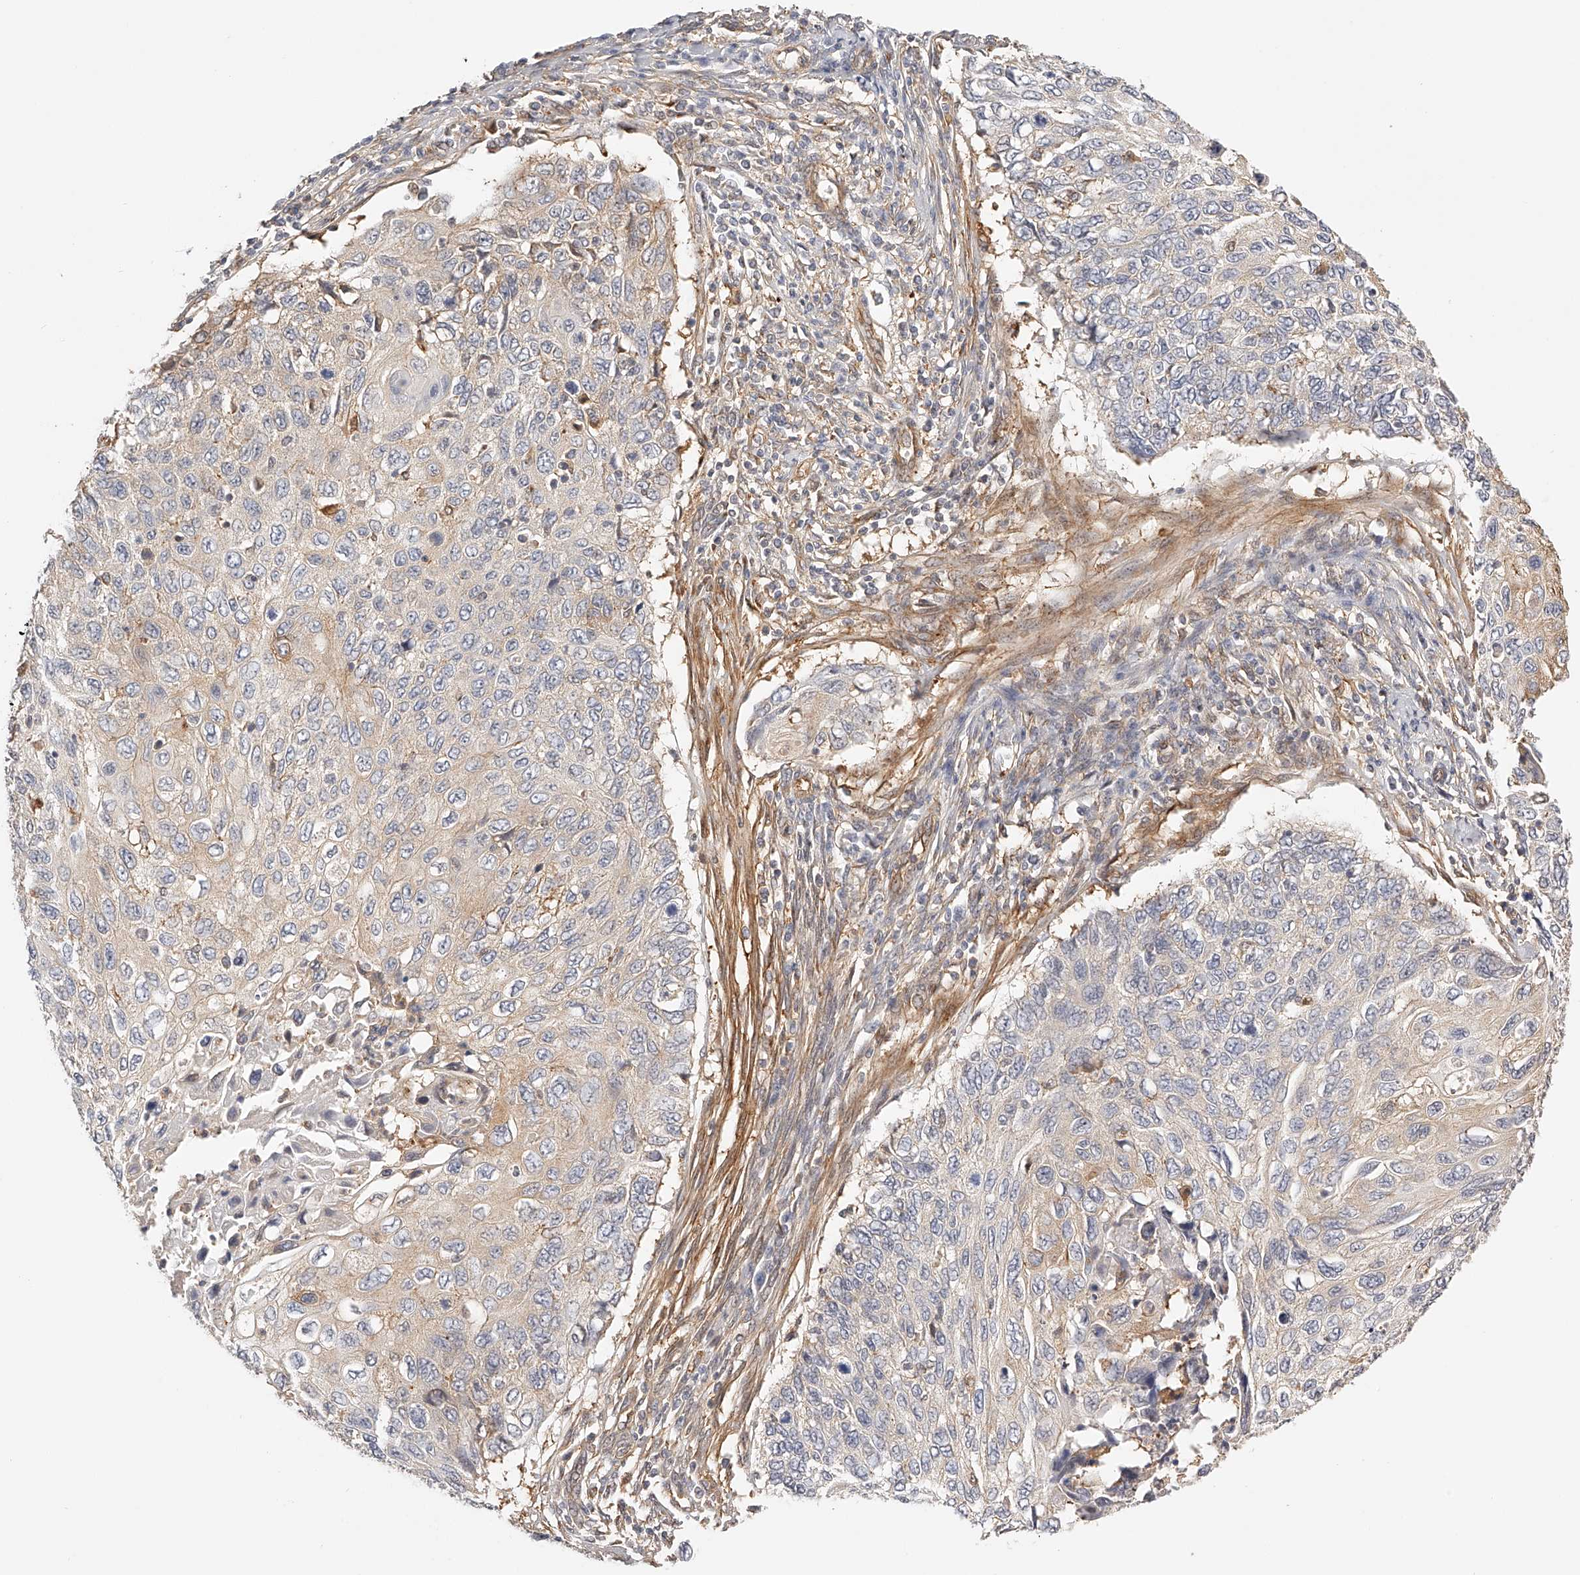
{"staining": {"intensity": "weak", "quantity": "25%-75%", "location": "cytoplasmic/membranous"}, "tissue": "cervical cancer", "cell_type": "Tumor cells", "image_type": "cancer", "snomed": [{"axis": "morphology", "description": "Squamous cell carcinoma, NOS"}, {"axis": "topography", "description": "Cervix"}], "caption": "IHC photomicrograph of cervical squamous cell carcinoma stained for a protein (brown), which exhibits low levels of weak cytoplasmic/membranous positivity in about 25%-75% of tumor cells.", "gene": "SYNC", "patient": {"sex": "female", "age": 70}}